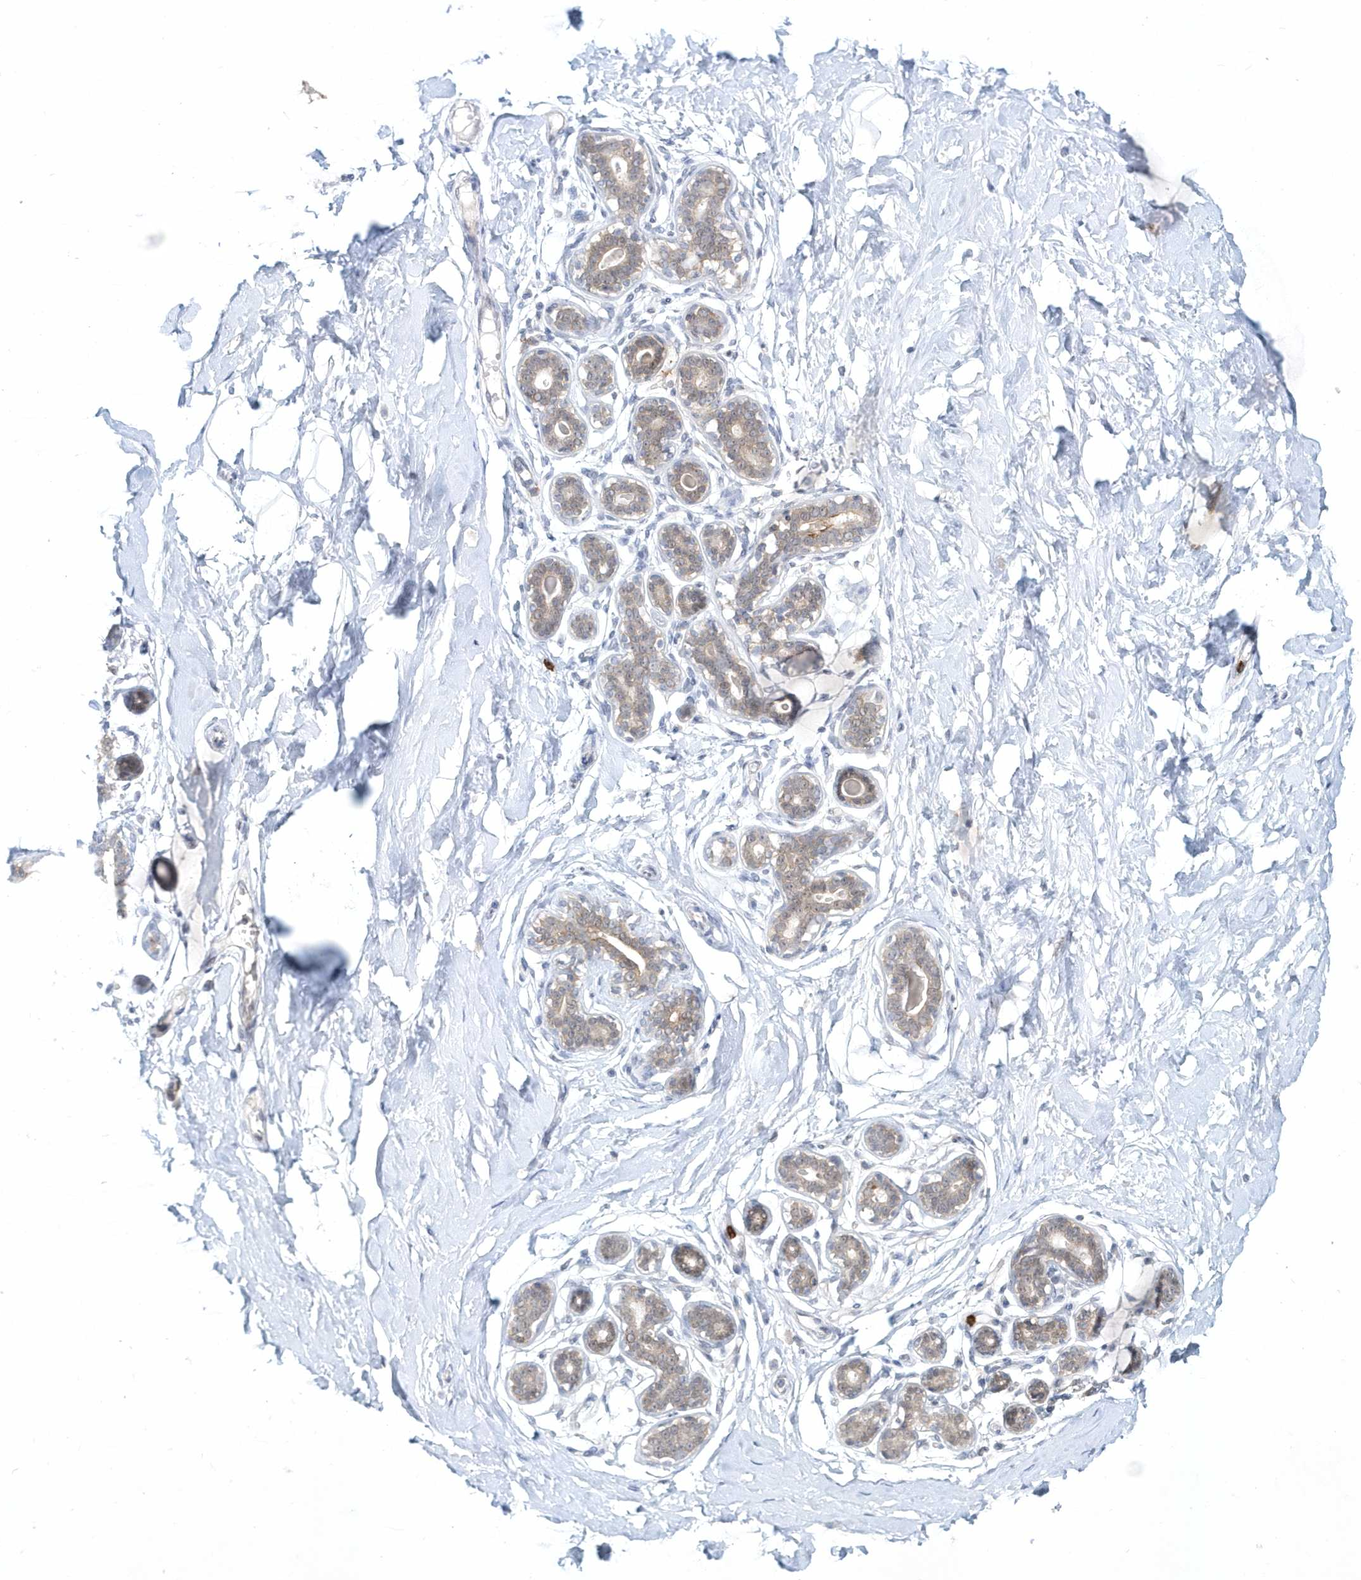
{"staining": {"intensity": "weak", "quantity": ">75%", "location": "cytoplasmic/membranous"}, "tissue": "breast", "cell_type": "Adipocytes", "image_type": "normal", "snomed": [{"axis": "morphology", "description": "Normal tissue, NOS"}, {"axis": "morphology", "description": "Adenoma, NOS"}, {"axis": "topography", "description": "Breast"}], "caption": "Immunohistochemistry (IHC) micrograph of normal breast: breast stained using IHC displays low levels of weak protein expression localized specifically in the cytoplasmic/membranous of adipocytes, appearing as a cytoplasmic/membranous brown color.", "gene": "RNF7", "patient": {"sex": "female", "age": 23}}